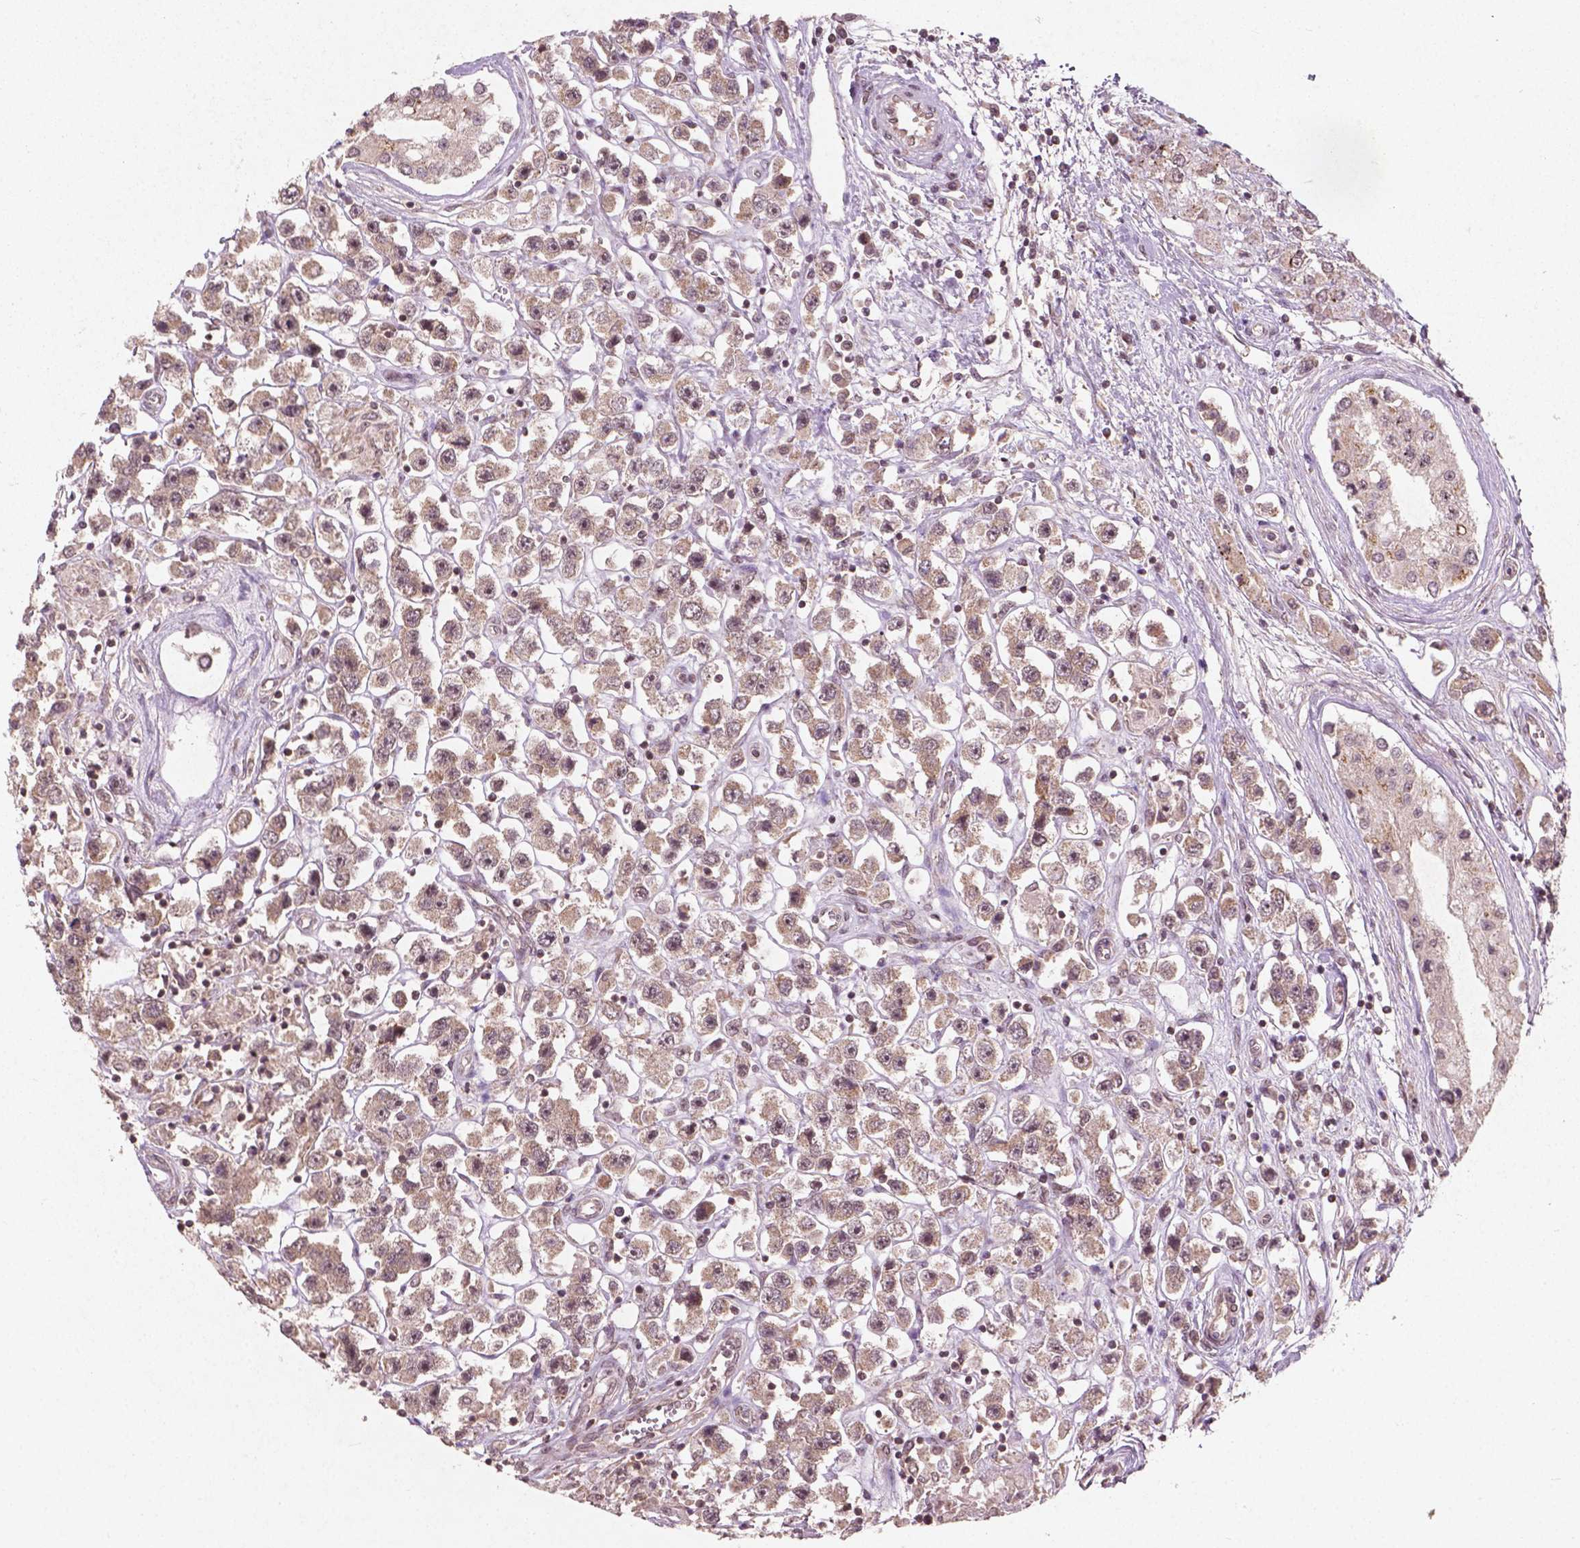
{"staining": {"intensity": "weak", "quantity": ">75%", "location": "nuclear"}, "tissue": "testis cancer", "cell_type": "Tumor cells", "image_type": "cancer", "snomed": [{"axis": "morphology", "description": "Seminoma, NOS"}, {"axis": "topography", "description": "Testis"}], "caption": "Weak nuclear positivity for a protein is appreciated in approximately >75% of tumor cells of testis cancer (seminoma) using IHC.", "gene": "SMAD2", "patient": {"sex": "male", "age": 45}}